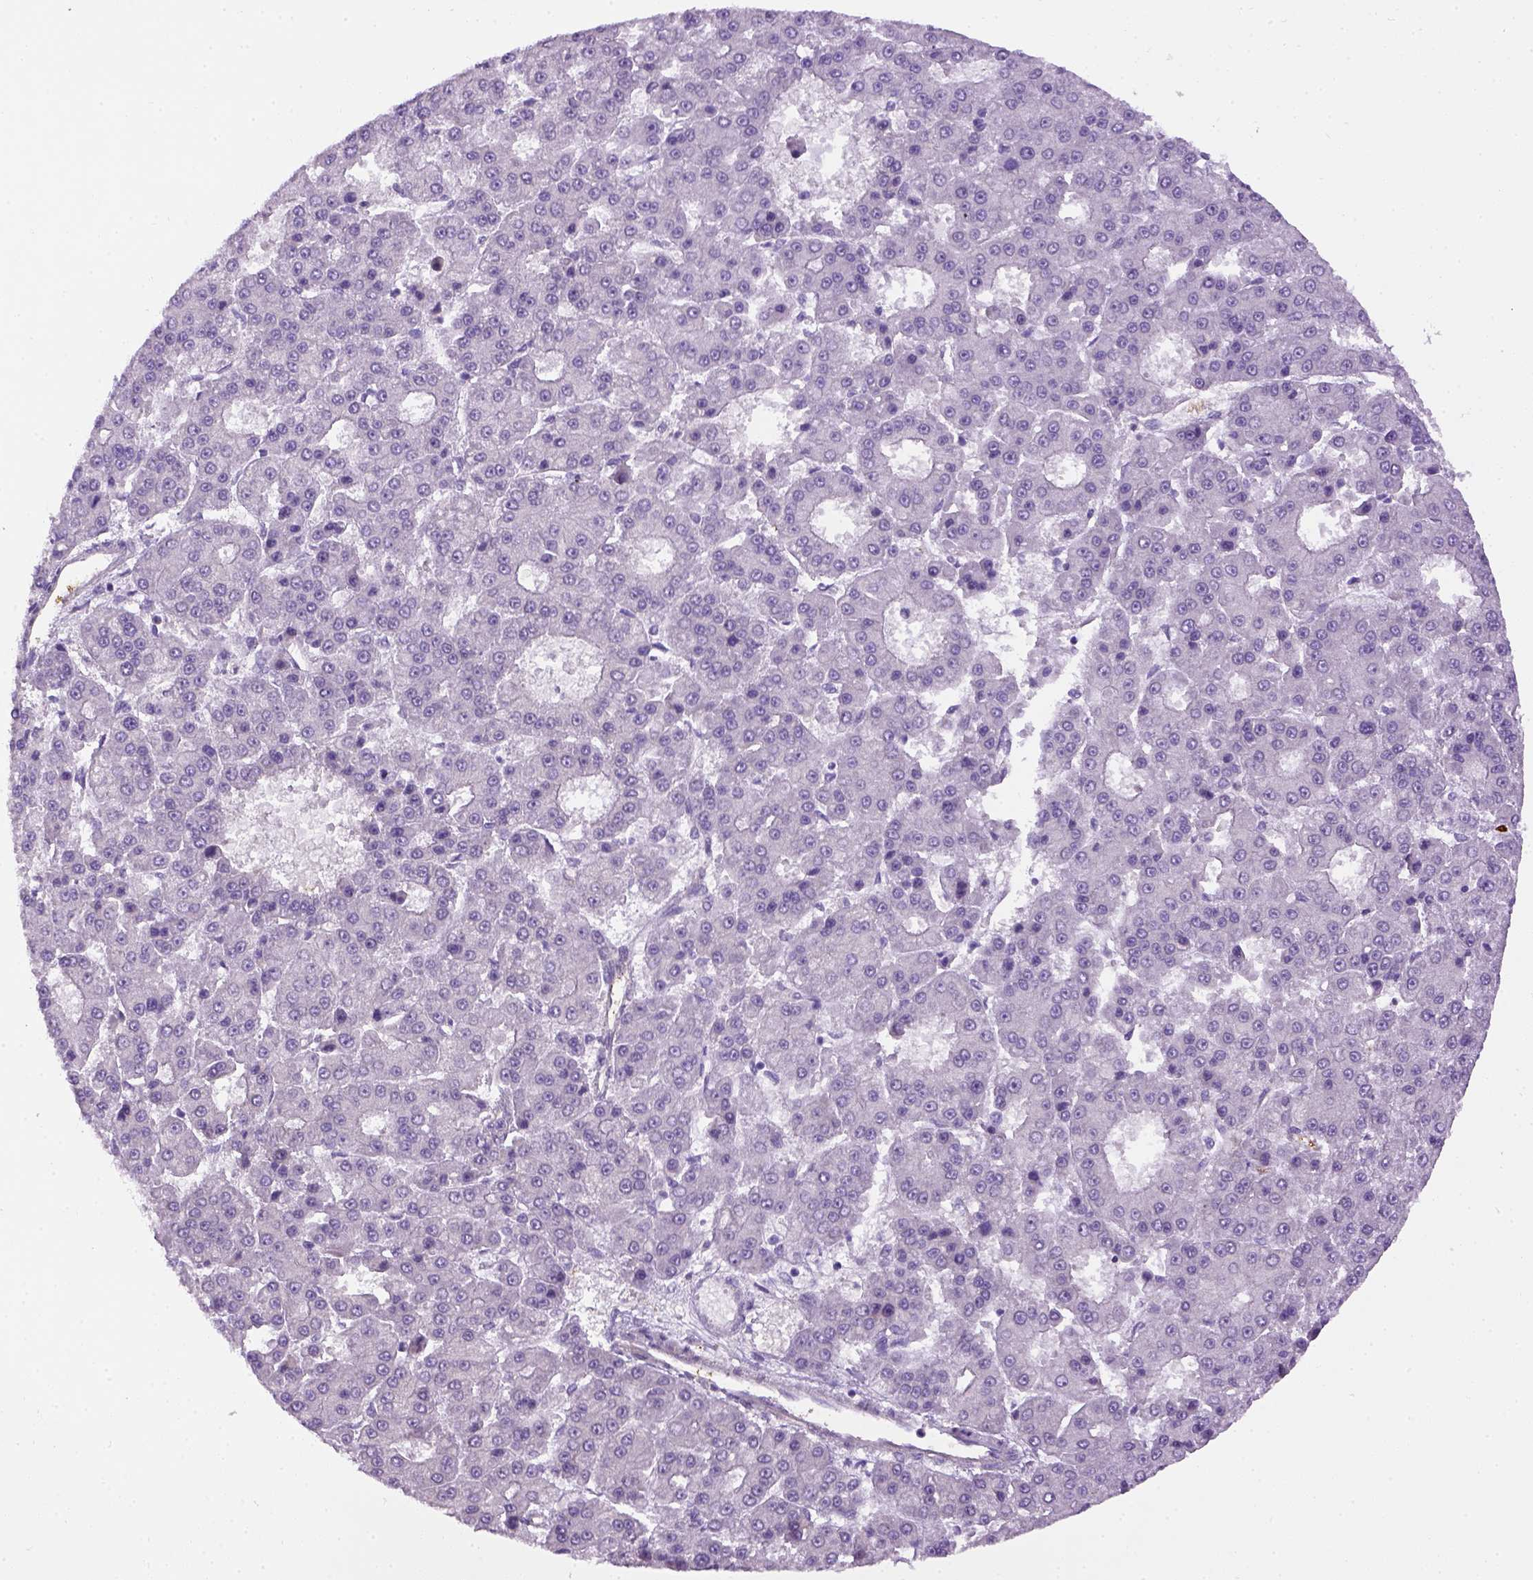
{"staining": {"intensity": "negative", "quantity": "none", "location": "none"}, "tissue": "liver cancer", "cell_type": "Tumor cells", "image_type": "cancer", "snomed": [{"axis": "morphology", "description": "Carcinoma, Hepatocellular, NOS"}, {"axis": "topography", "description": "Liver"}], "caption": "Histopathology image shows no protein expression in tumor cells of liver hepatocellular carcinoma tissue.", "gene": "KAZN", "patient": {"sex": "male", "age": 70}}